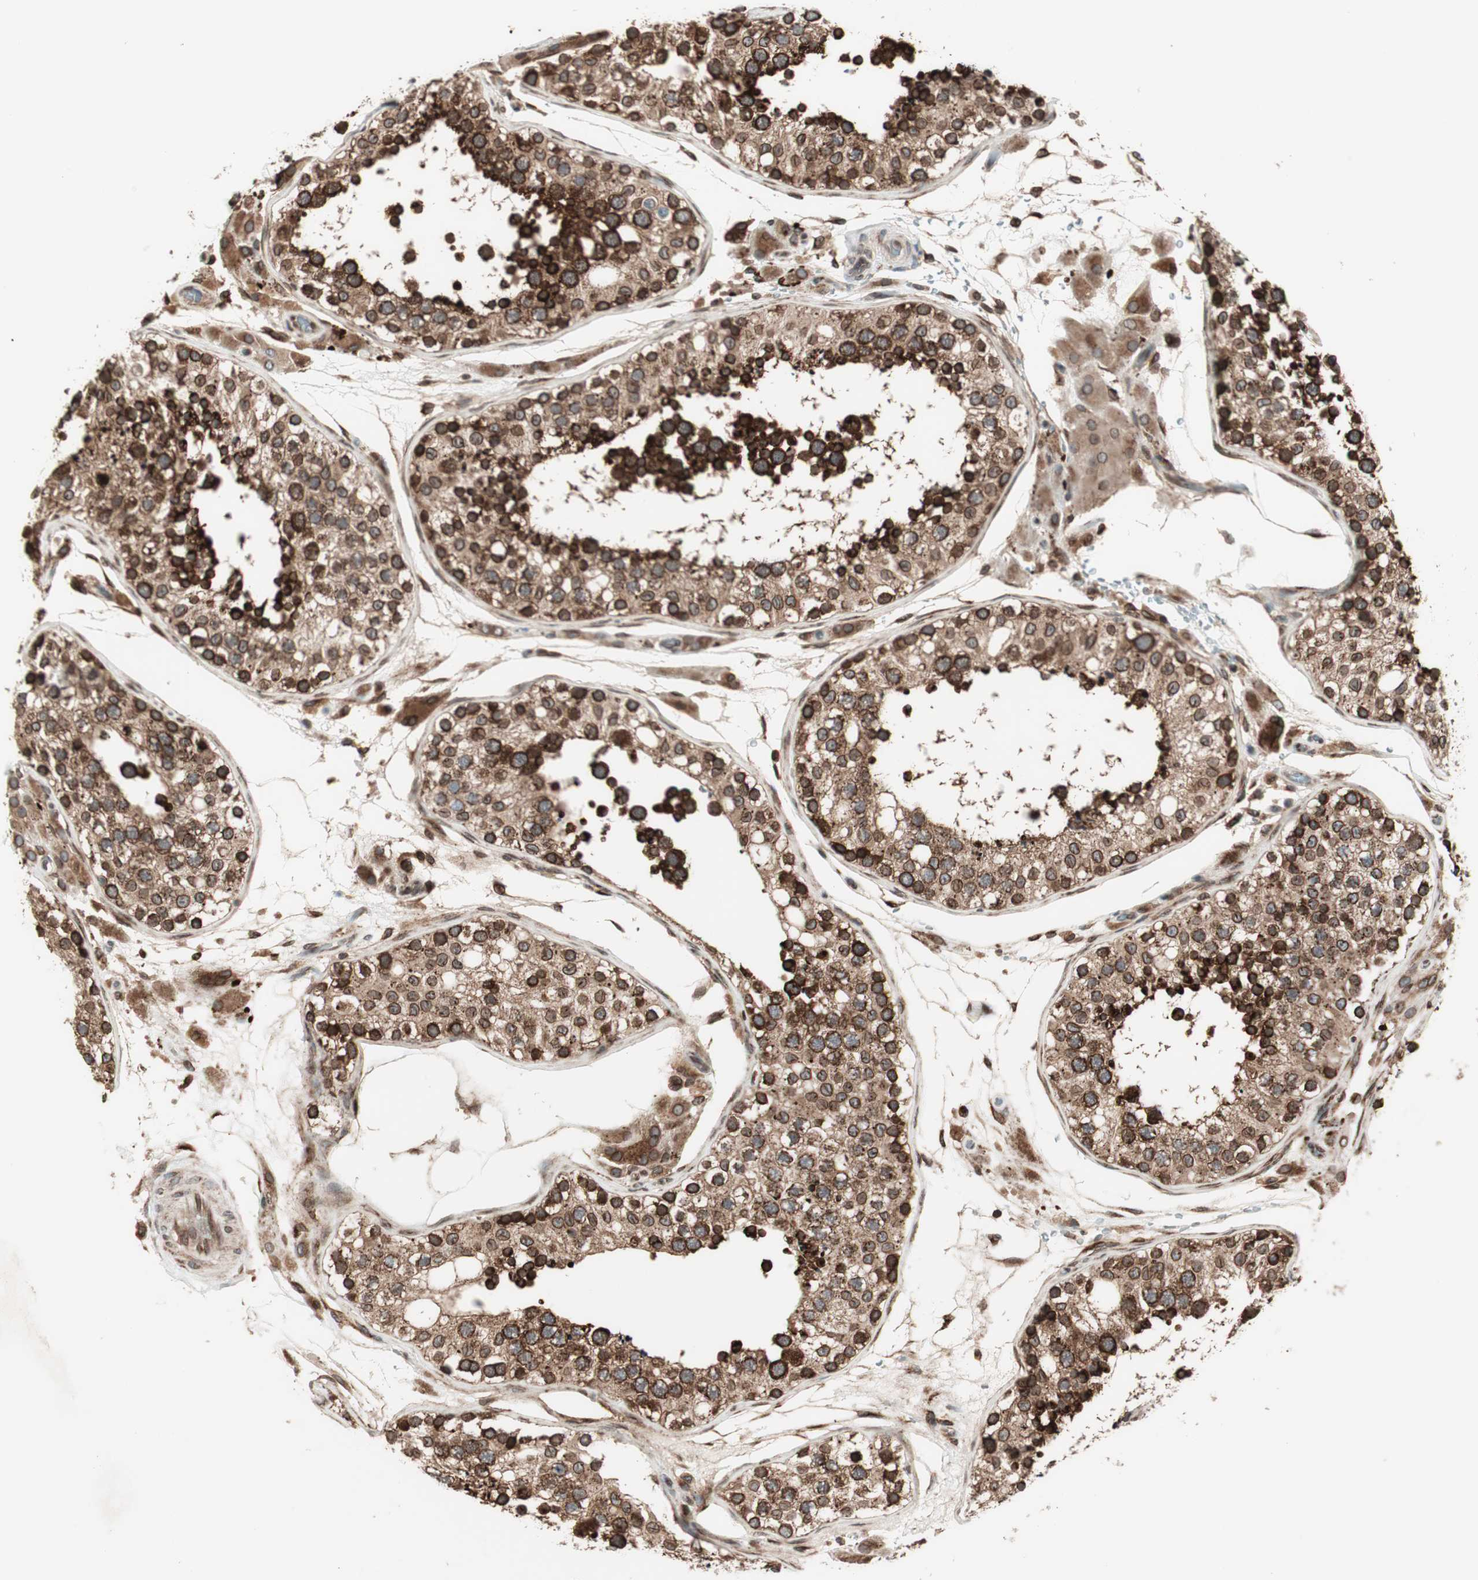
{"staining": {"intensity": "strong", "quantity": ">75%", "location": "cytoplasmic/membranous,nuclear"}, "tissue": "testis", "cell_type": "Cells in seminiferous ducts", "image_type": "normal", "snomed": [{"axis": "morphology", "description": "Normal tissue, NOS"}, {"axis": "topography", "description": "Testis"}], "caption": "This image reveals immunohistochemistry (IHC) staining of normal human testis, with high strong cytoplasmic/membranous,nuclear positivity in about >75% of cells in seminiferous ducts.", "gene": "NUP62", "patient": {"sex": "male", "age": 26}}